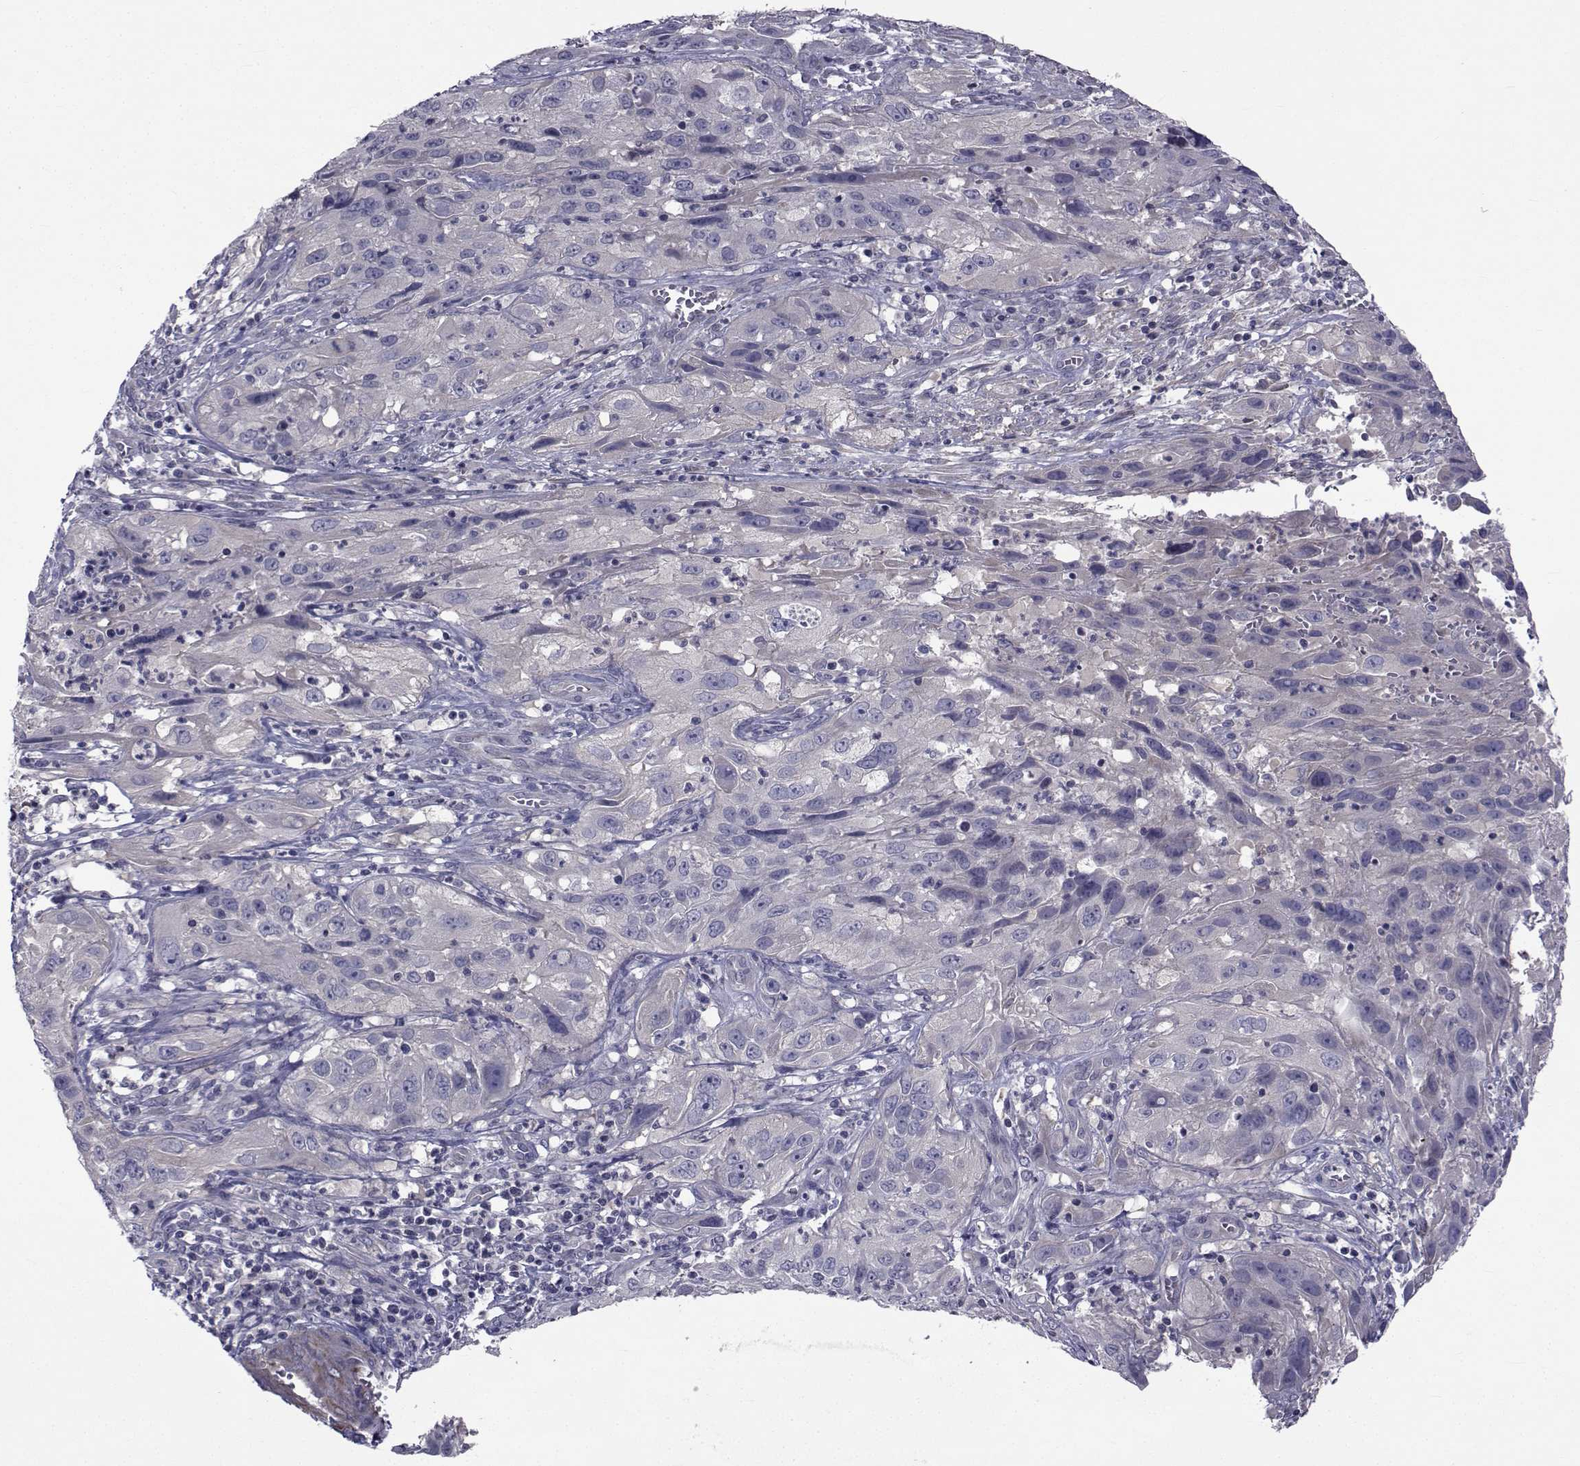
{"staining": {"intensity": "negative", "quantity": "none", "location": "none"}, "tissue": "cervical cancer", "cell_type": "Tumor cells", "image_type": "cancer", "snomed": [{"axis": "morphology", "description": "Squamous cell carcinoma, NOS"}, {"axis": "topography", "description": "Cervix"}], "caption": "This is an immunohistochemistry (IHC) photomicrograph of human cervical squamous cell carcinoma. There is no expression in tumor cells.", "gene": "CFAP74", "patient": {"sex": "female", "age": 32}}